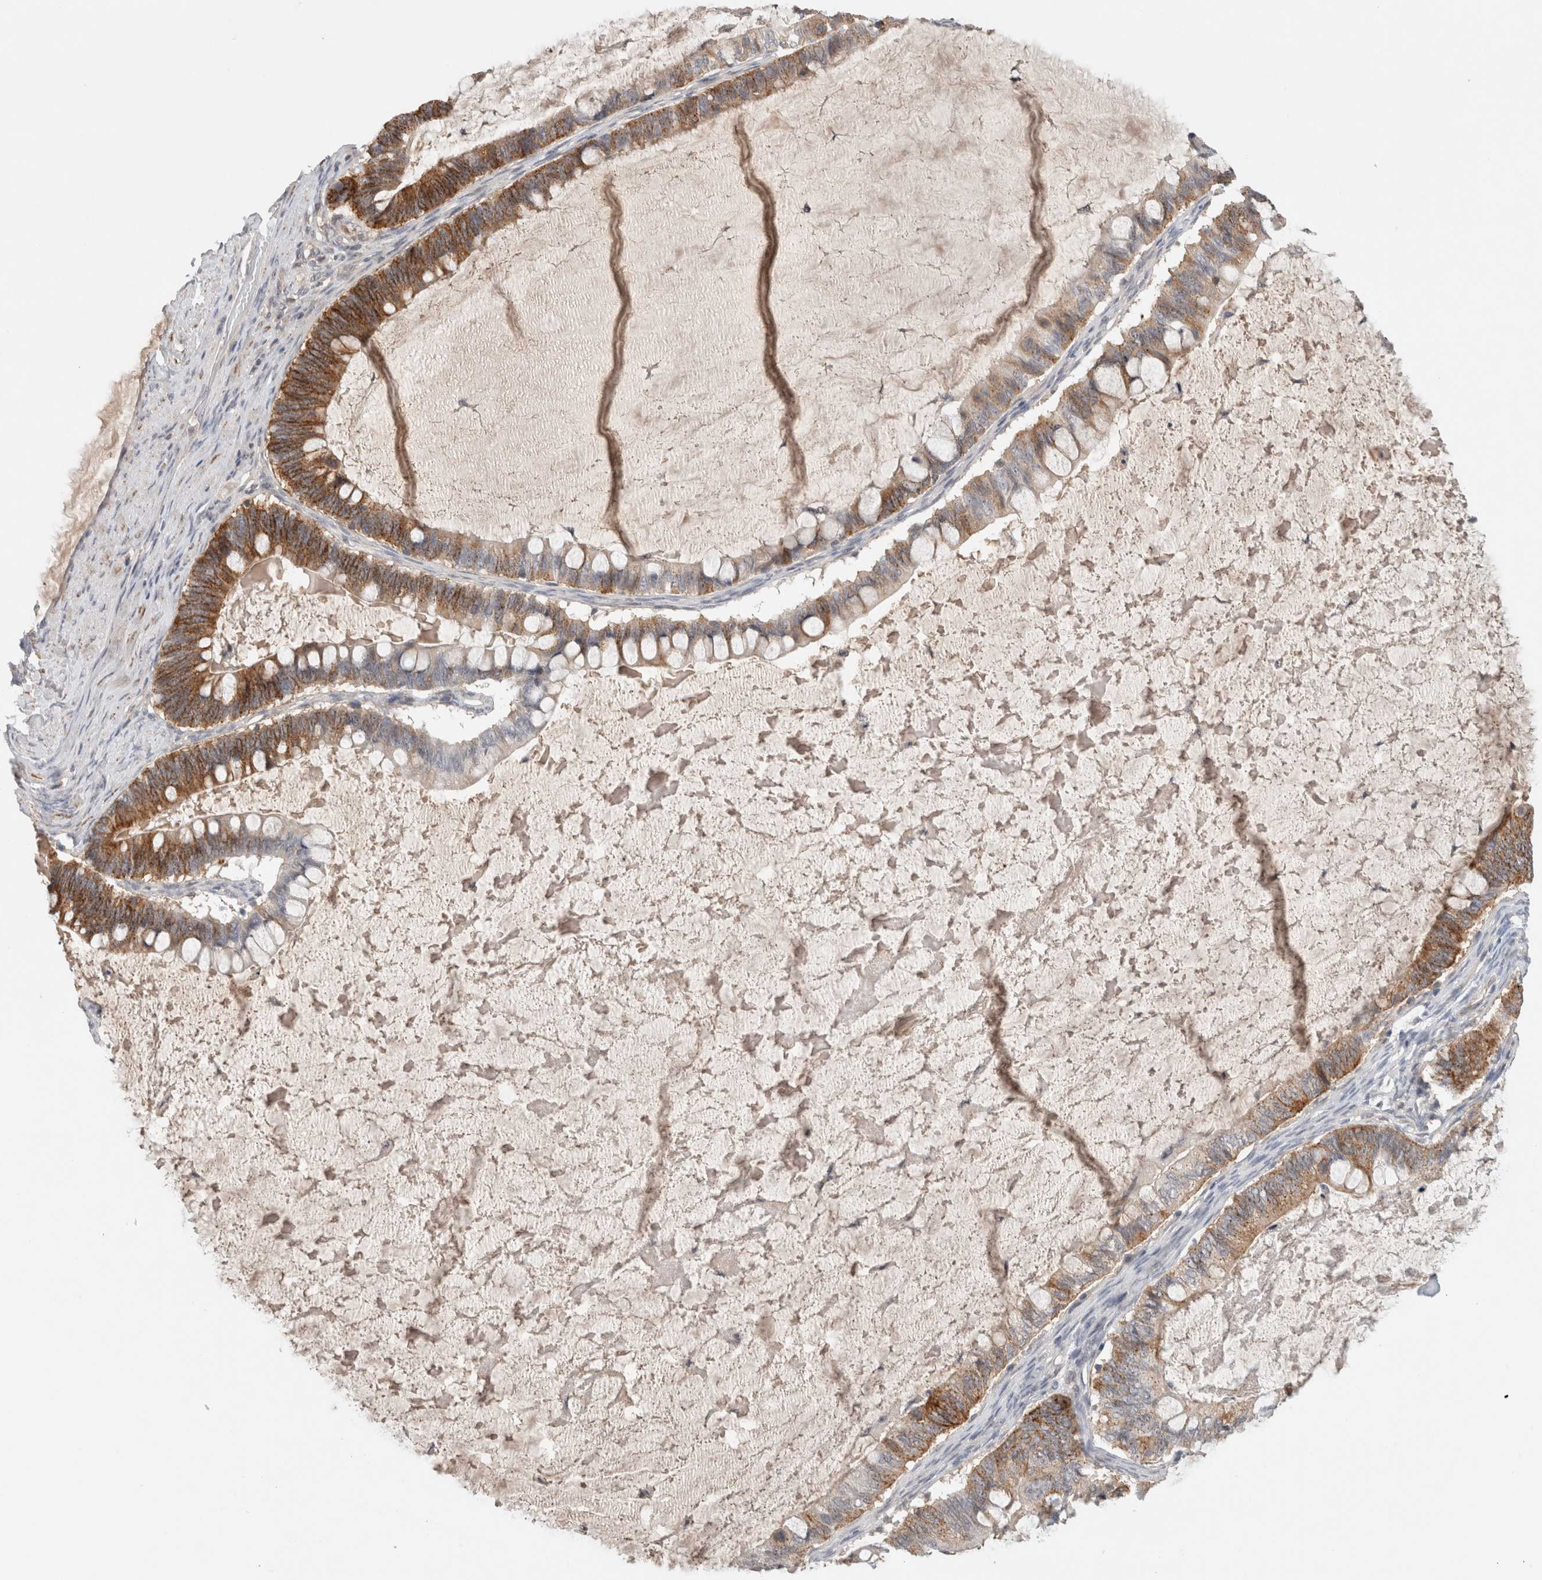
{"staining": {"intensity": "moderate", "quantity": ">75%", "location": "cytoplasmic/membranous"}, "tissue": "ovarian cancer", "cell_type": "Tumor cells", "image_type": "cancer", "snomed": [{"axis": "morphology", "description": "Cystadenocarcinoma, mucinous, NOS"}, {"axis": "topography", "description": "Ovary"}], "caption": "An image showing moderate cytoplasmic/membranous staining in approximately >75% of tumor cells in ovarian cancer (mucinous cystadenocarcinoma), as visualized by brown immunohistochemical staining.", "gene": "HCN3", "patient": {"sex": "female", "age": 61}}